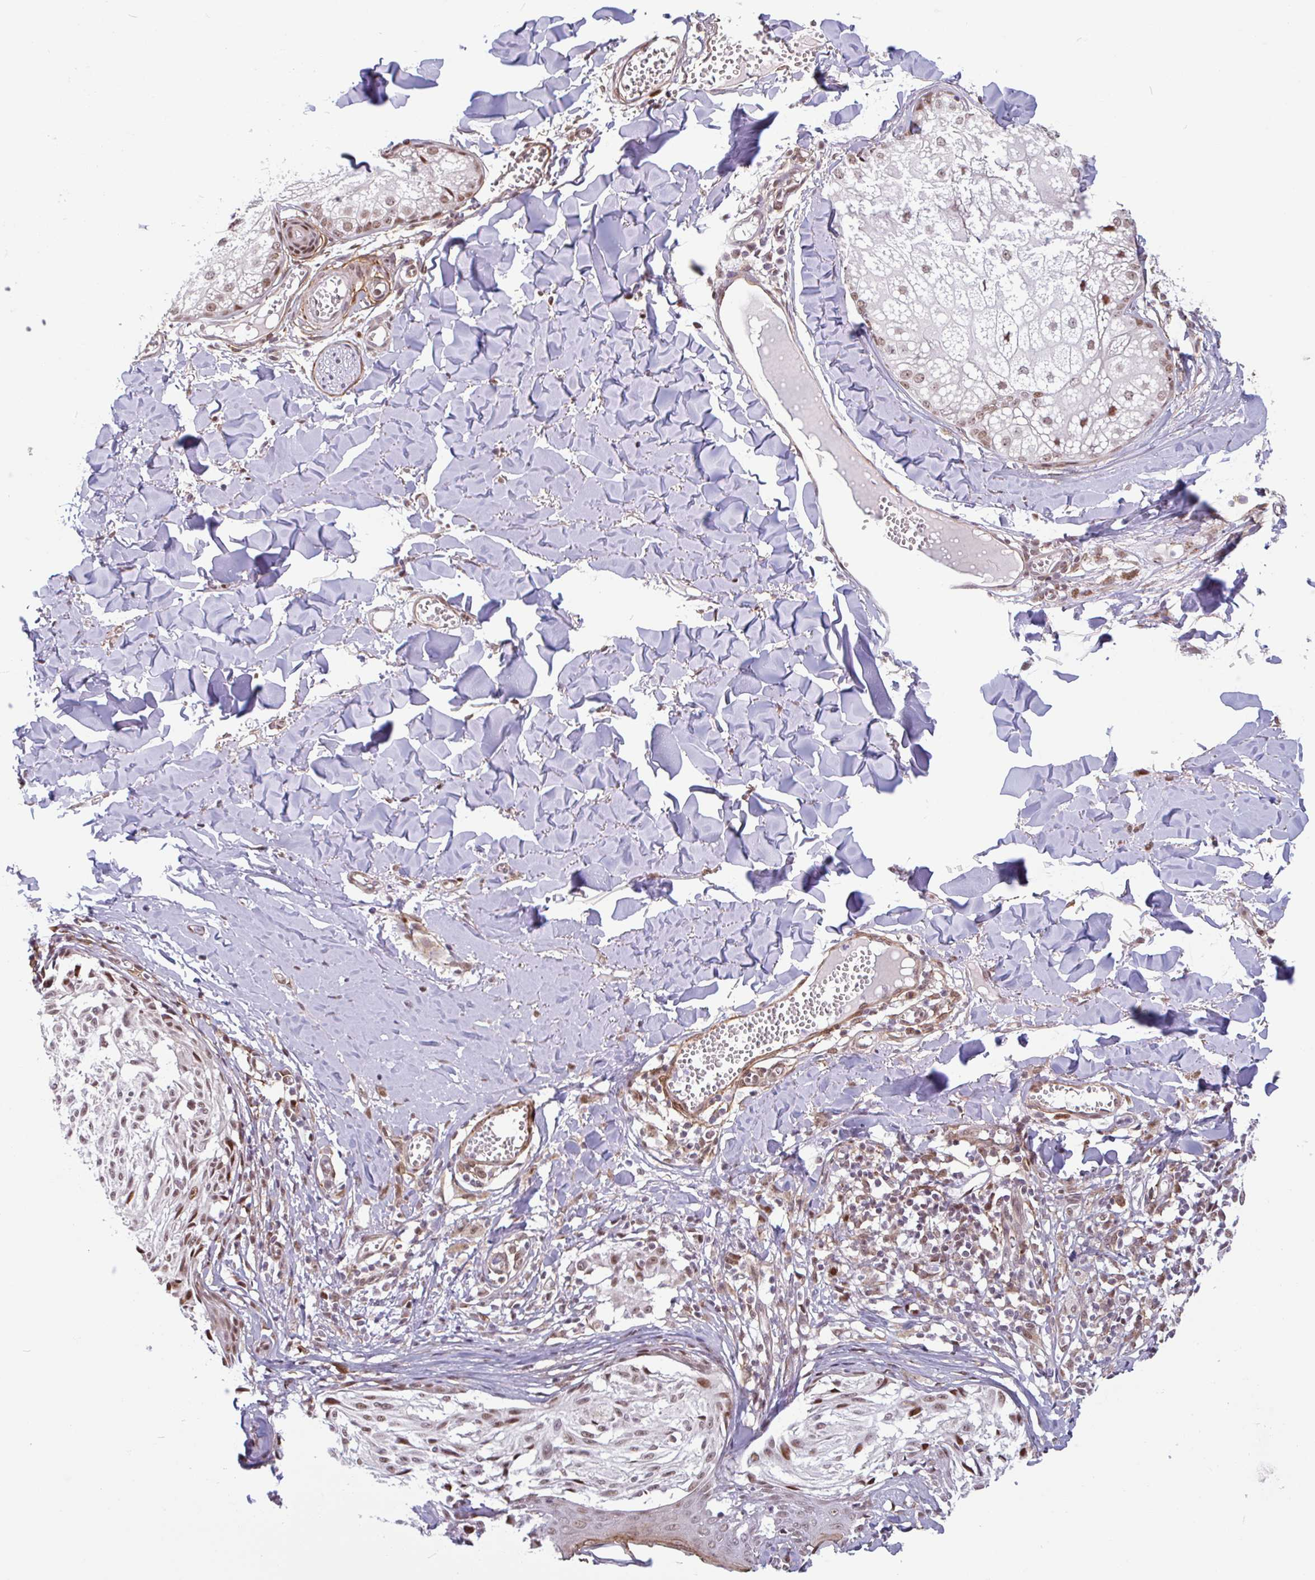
{"staining": {"intensity": "weak", "quantity": ">75%", "location": "nuclear"}, "tissue": "melanoma", "cell_type": "Tumor cells", "image_type": "cancer", "snomed": [{"axis": "morphology", "description": "Malignant melanoma, NOS"}, {"axis": "topography", "description": "Skin"}], "caption": "IHC histopathology image of malignant melanoma stained for a protein (brown), which demonstrates low levels of weak nuclear staining in approximately >75% of tumor cells.", "gene": "TMEM119", "patient": {"sex": "female", "age": 43}}